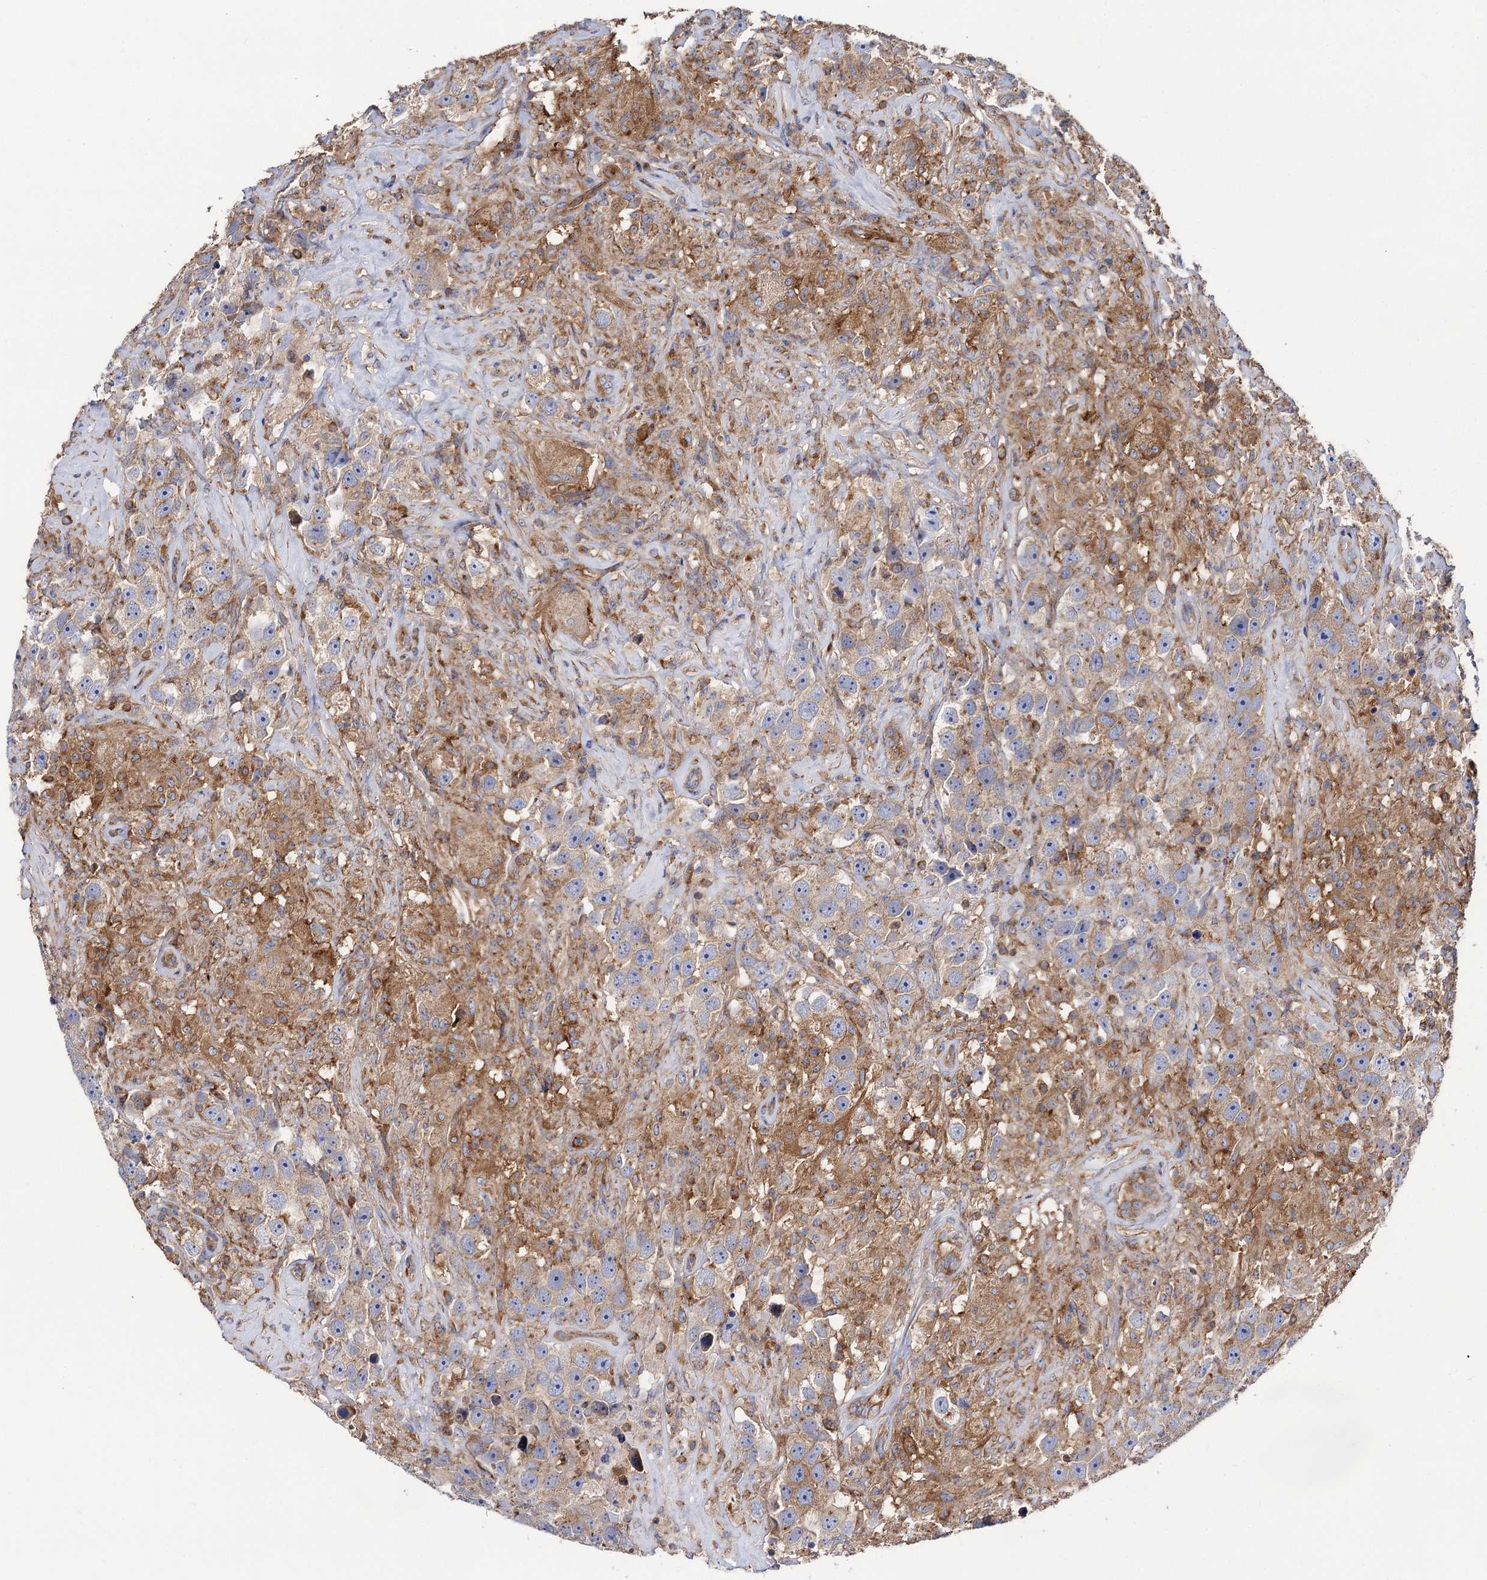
{"staining": {"intensity": "weak", "quantity": "<25%", "location": "cytoplasmic/membranous"}, "tissue": "testis cancer", "cell_type": "Tumor cells", "image_type": "cancer", "snomed": [{"axis": "morphology", "description": "Seminoma, NOS"}, {"axis": "topography", "description": "Testis"}], "caption": "Immunohistochemistry (IHC) image of human testis cancer stained for a protein (brown), which demonstrates no staining in tumor cells.", "gene": "DYDC1", "patient": {"sex": "male", "age": 49}}